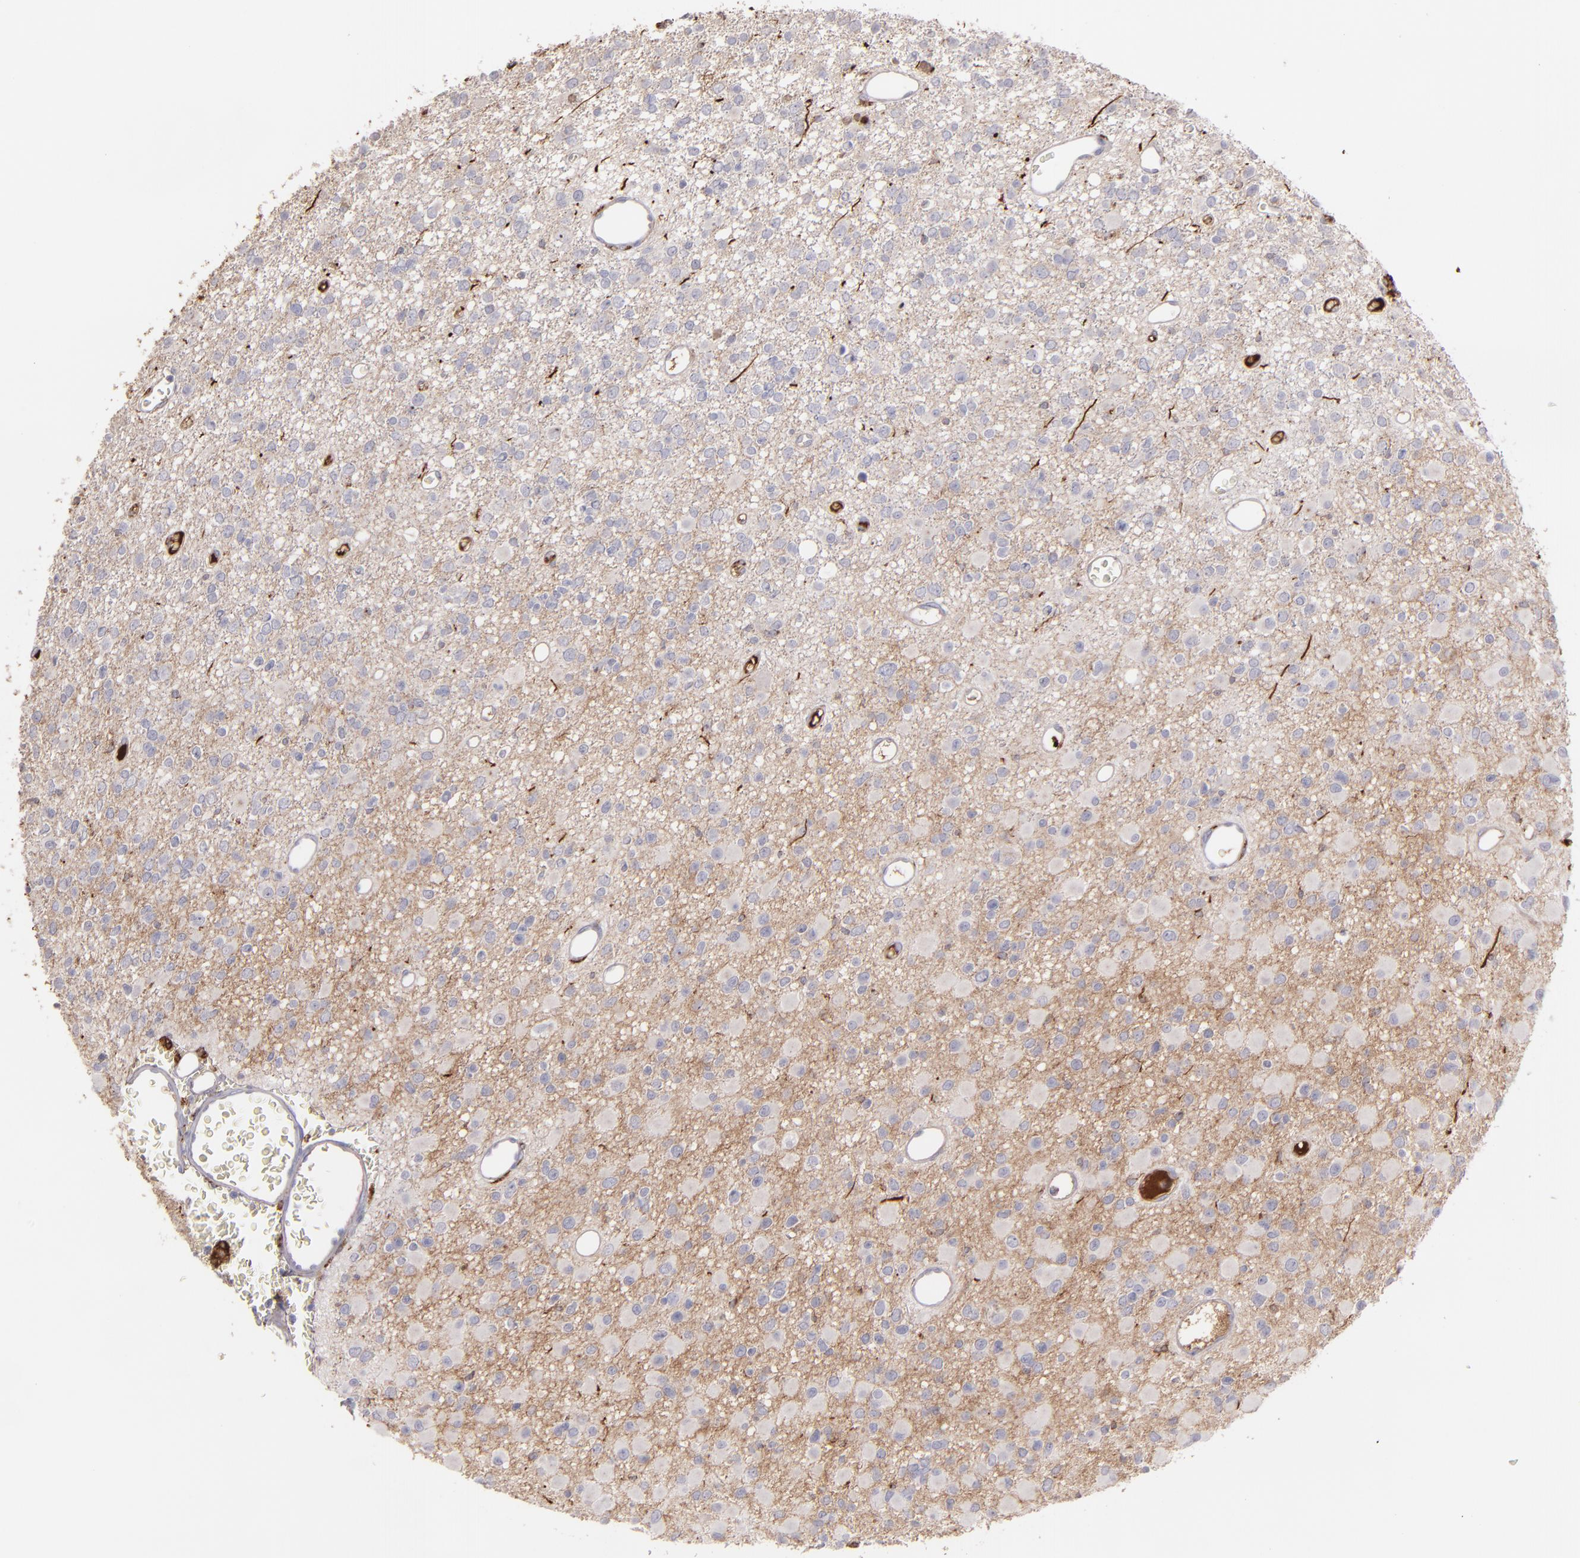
{"staining": {"intensity": "negative", "quantity": "none", "location": "none"}, "tissue": "glioma", "cell_type": "Tumor cells", "image_type": "cancer", "snomed": [{"axis": "morphology", "description": "Glioma, malignant, Low grade"}, {"axis": "topography", "description": "Brain"}], "caption": "An image of human glioma is negative for staining in tumor cells.", "gene": "C1QA", "patient": {"sex": "male", "age": 42}}